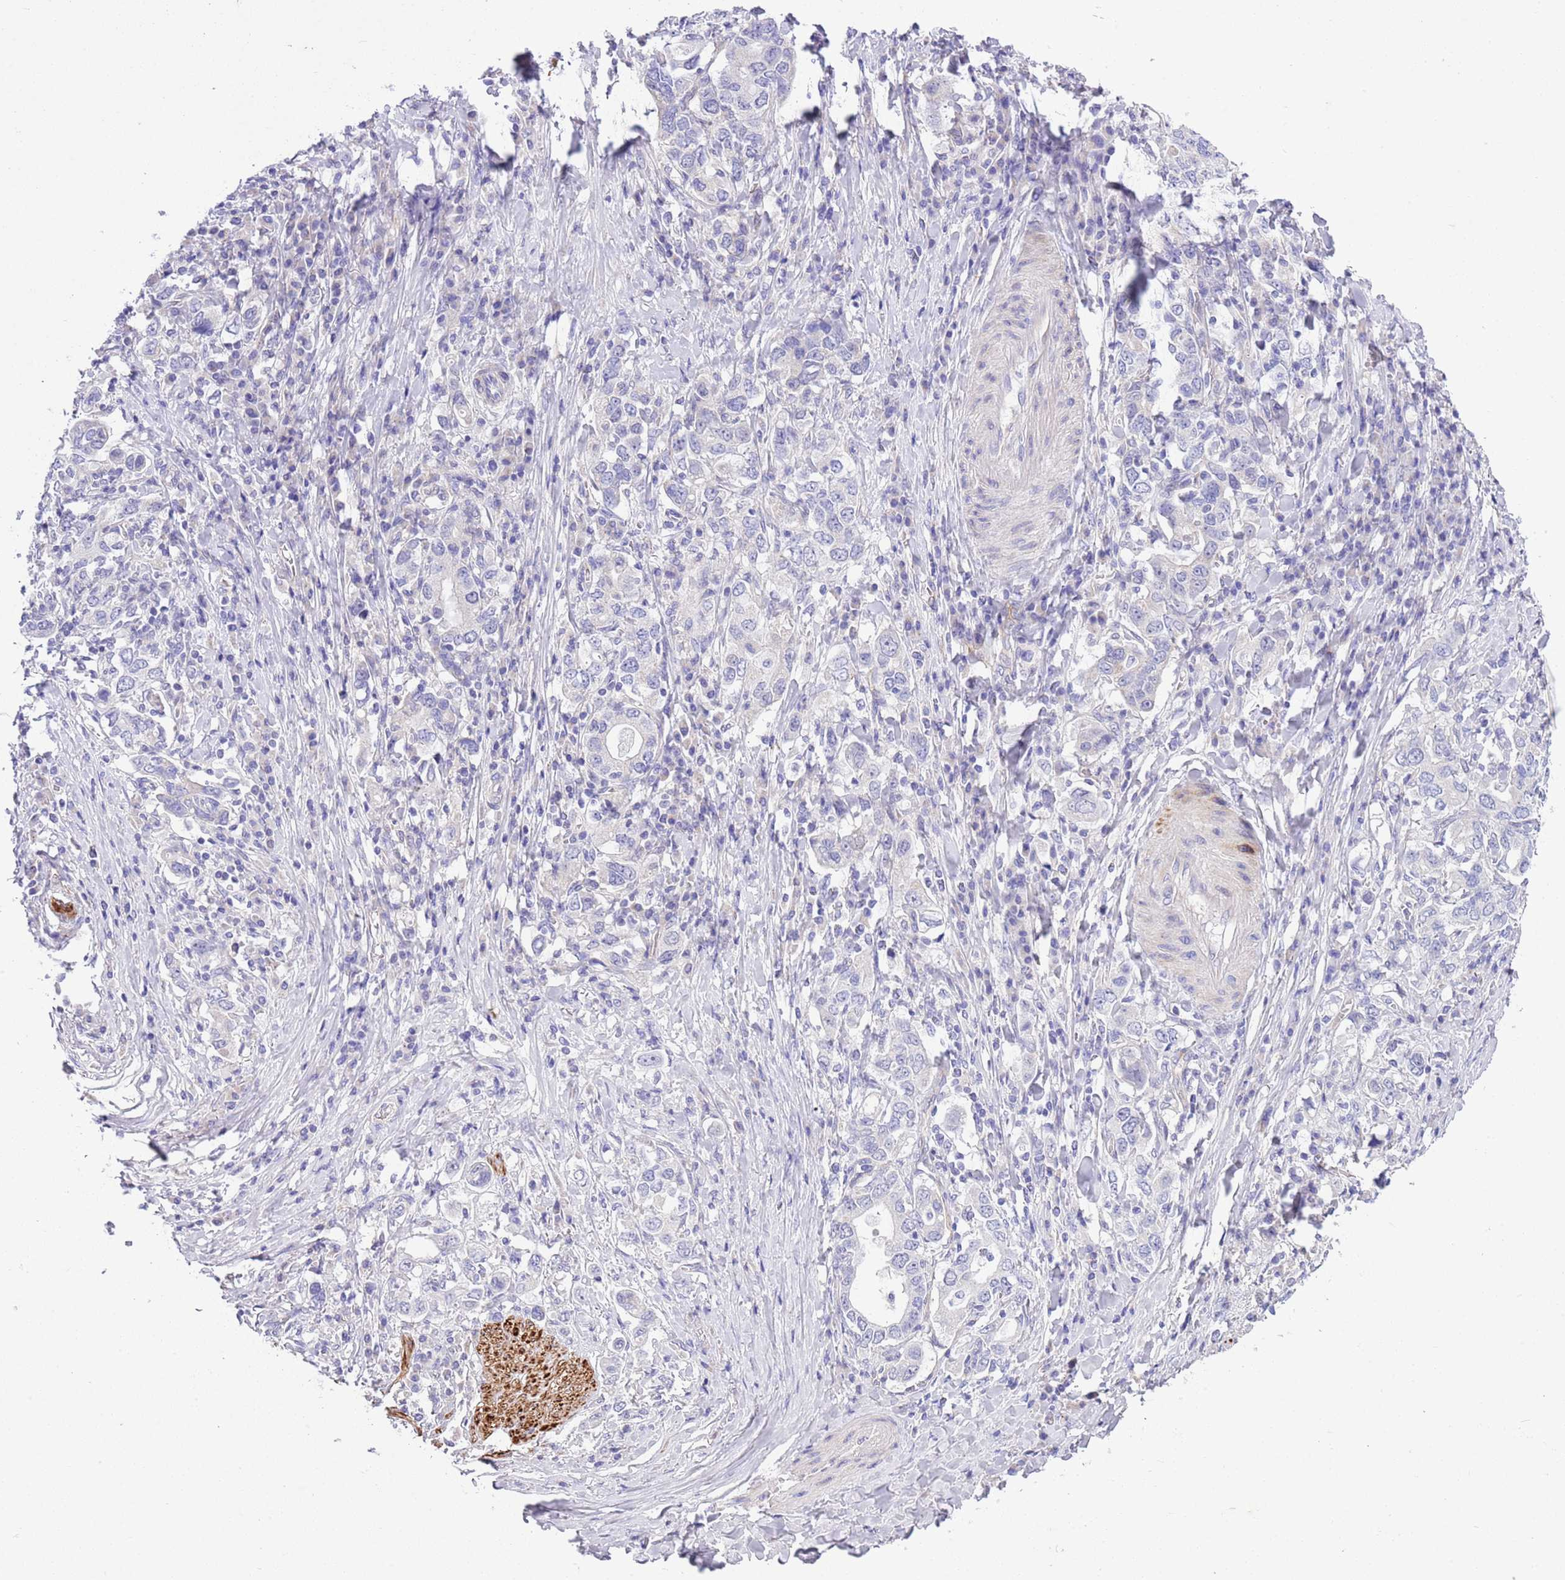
{"staining": {"intensity": "negative", "quantity": "none", "location": "none"}, "tissue": "stomach cancer", "cell_type": "Tumor cells", "image_type": "cancer", "snomed": [{"axis": "morphology", "description": "Adenocarcinoma, NOS"}, {"axis": "topography", "description": "Stomach, upper"}, {"axis": "topography", "description": "Stomach"}], "caption": "An IHC micrograph of stomach cancer (adenocarcinoma) is shown. There is no staining in tumor cells of stomach cancer (adenocarcinoma).", "gene": "NET1", "patient": {"sex": "male", "age": 62}}